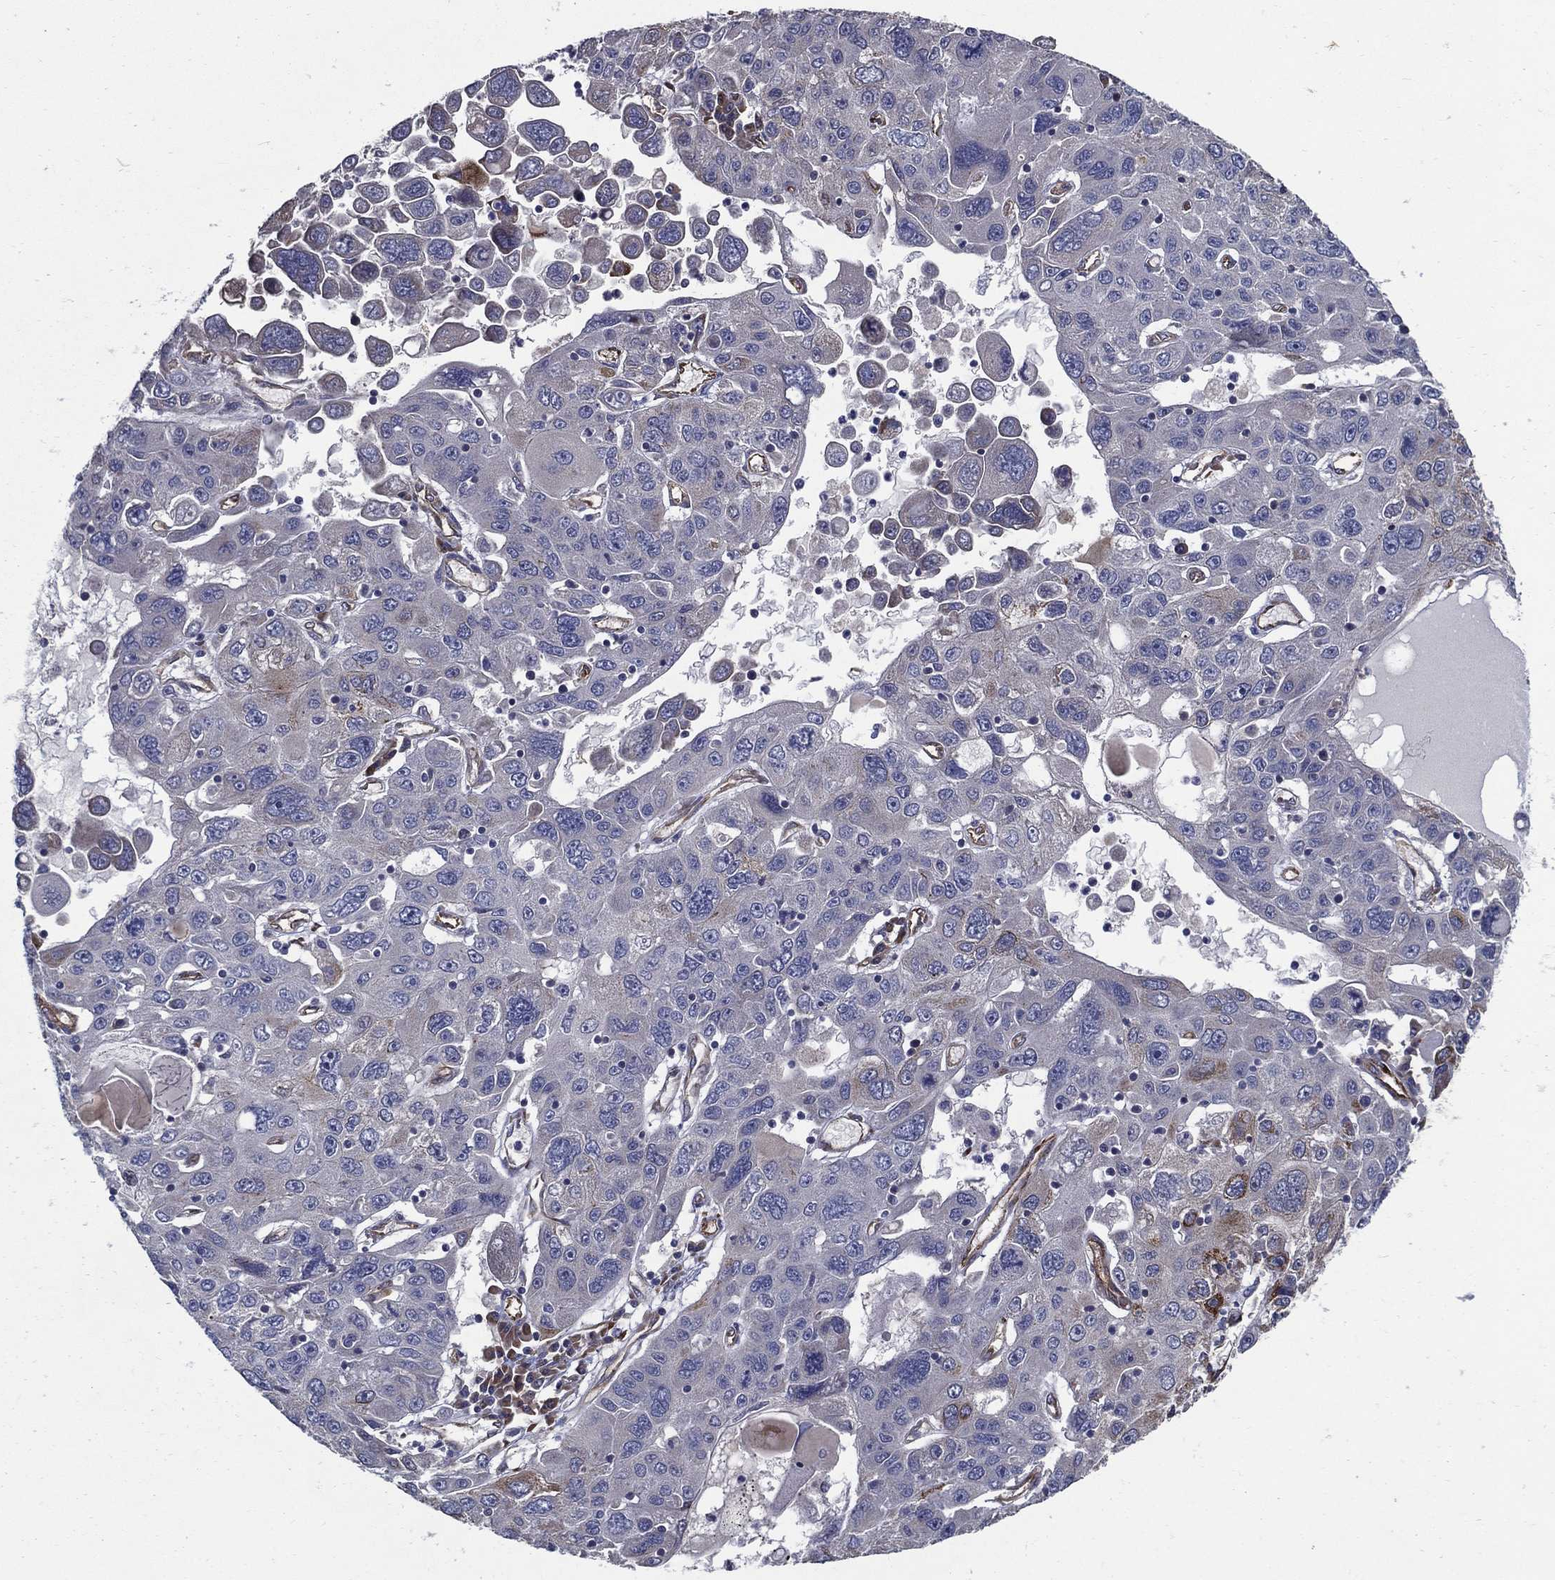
{"staining": {"intensity": "strong", "quantity": "<25%", "location": "cytoplasmic/membranous"}, "tissue": "stomach cancer", "cell_type": "Tumor cells", "image_type": "cancer", "snomed": [{"axis": "morphology", "description": "Adenocarcinoma, NOS"}, {"axis": "topography", "description": "Stomach"}], "caption": "This is an image of immunohistochemistry staining of stomach adenocarcinoma, which shows strong staining in the cytoplasmic/membranous of tumor cells.", "gene": "ARHGAP11A", "patient": {"sex": "male", "age": 56}}